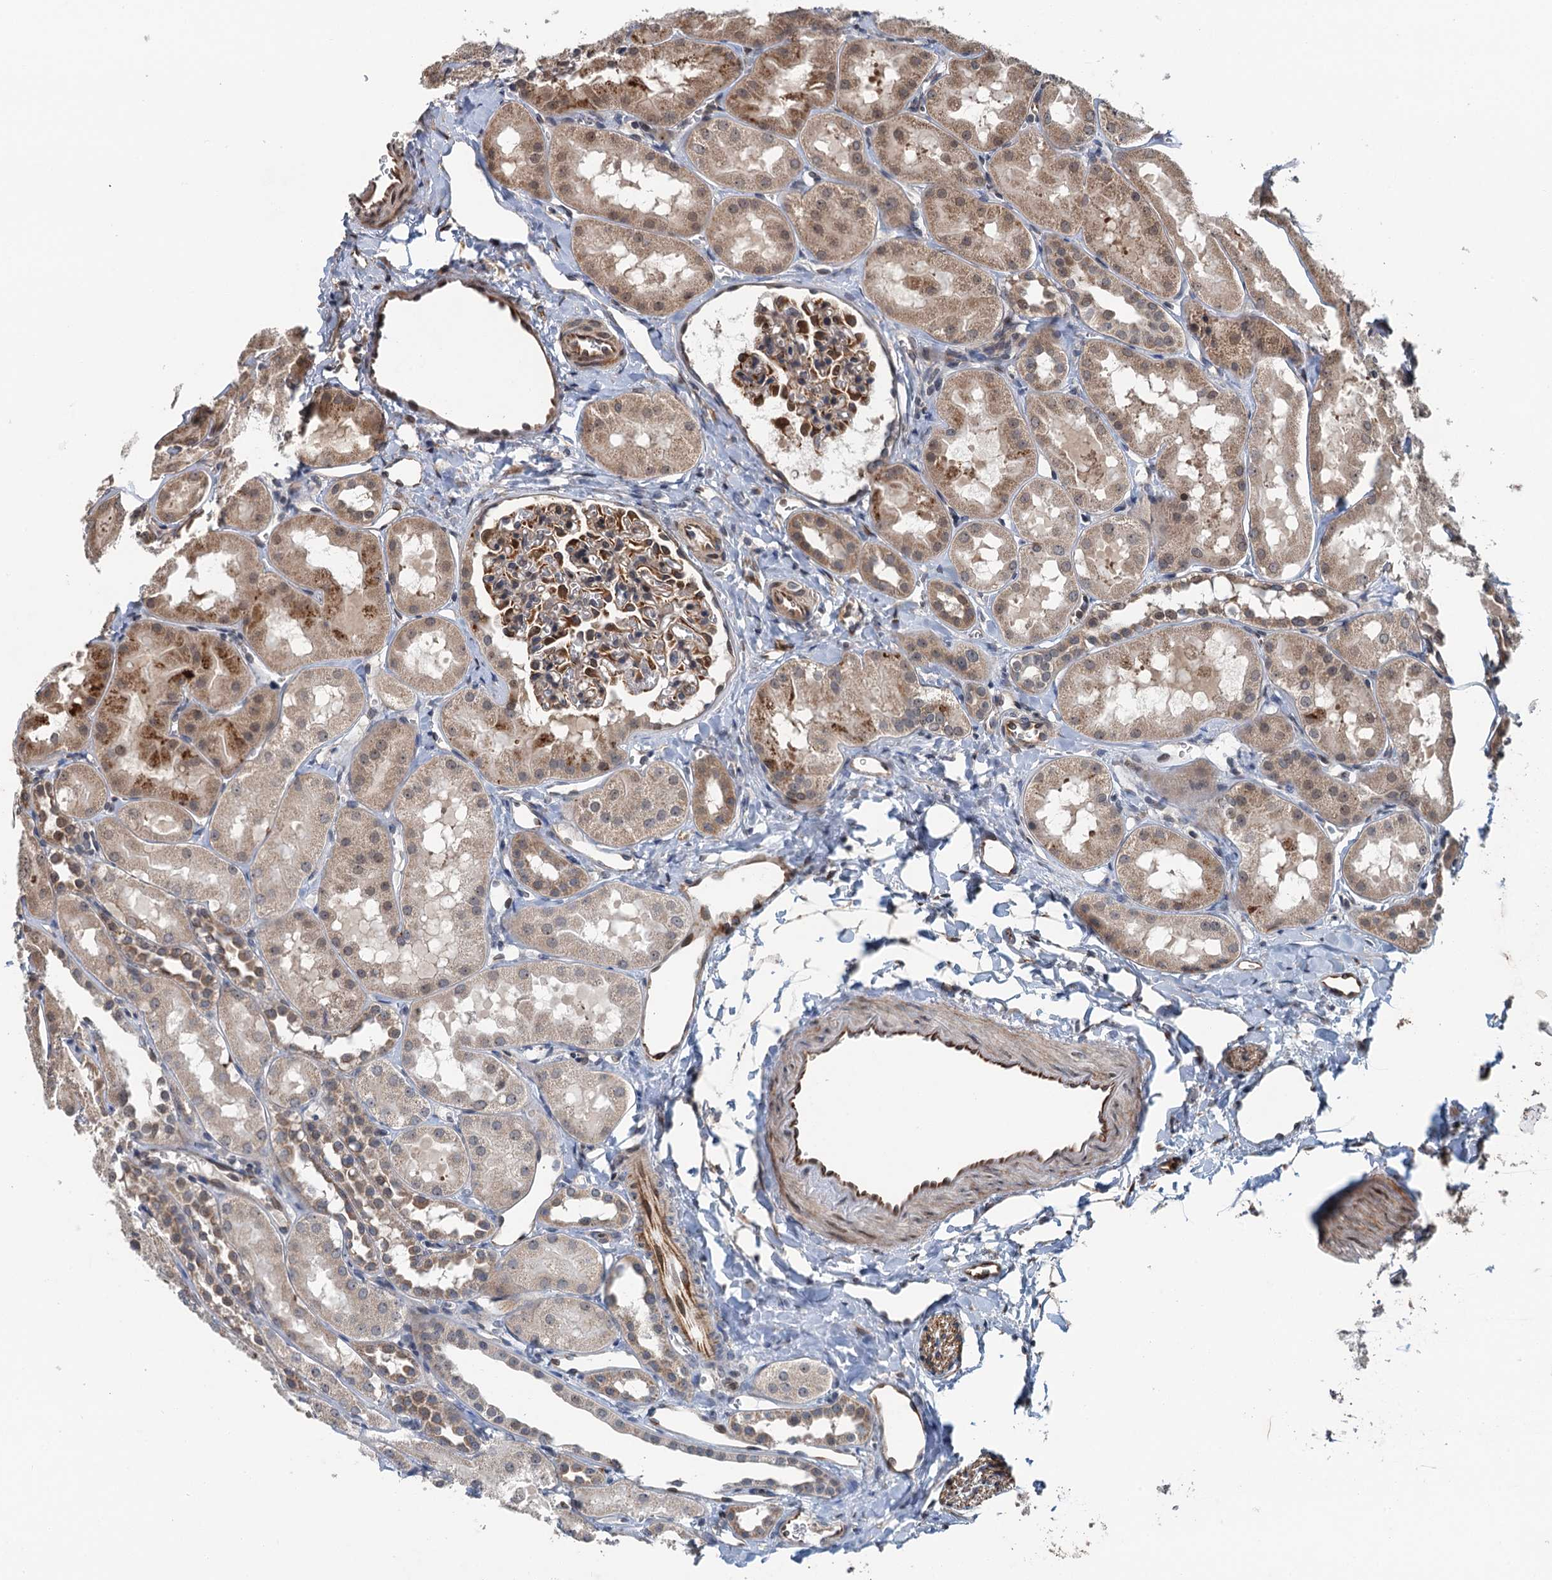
{"staining": {"intensity": "moderate", "quantity": "25%-75%", "location": "cytoplasmic/membranous"}, "tissue": "kidney", "cell_type": "Cells in glomeruli", "image_type": "normal", "snomed": [{"axis": "morphology", "description": "Normal tissue, NOS"}, {"axis": "topography", "description": "Kidney"}, {"axis": "topography", "description": "Urinary bladder"}], "caption": "Human kidney stained with a brown dye displays moderate cytoplasmic/membranous positive expression in approximately 25%-75% of cells in glomeruli.", "gene": "WHAMM", "patient": {"sex": "male", "age": 16}}